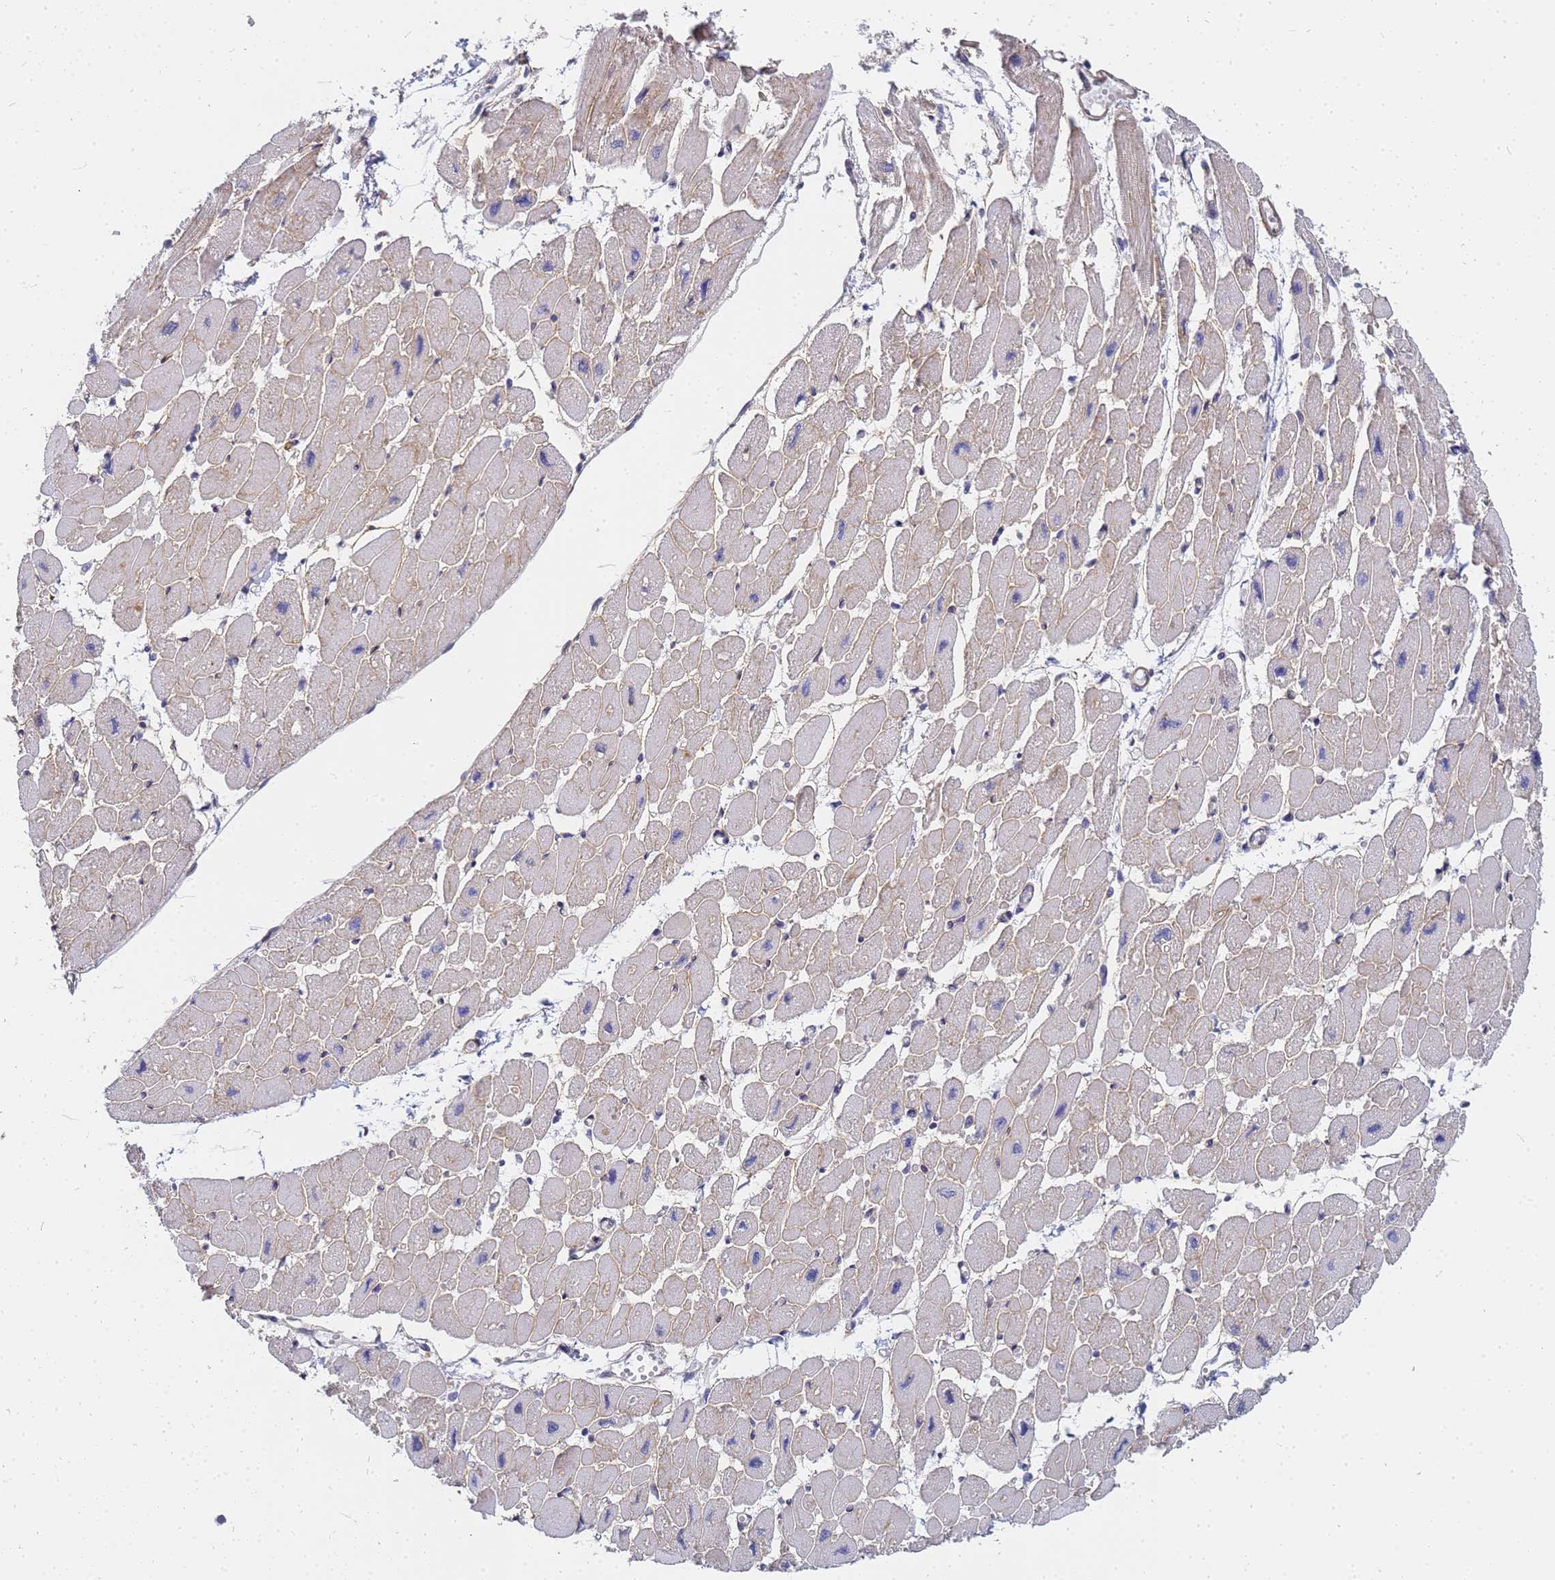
{"staining": {"intensity": "moderate", "quantity": "<25%", "location": "cytoplasmic/membranous"}, "tissue": "heart muscle", "cell_type": "Cardiomyocytes", "image_type": "normal", "snomed": [{"axis": "morphology", "description": "Normal tissue, NOS"}, {"axis": "topography", "description": "Heart"}], "caption": "Approximately <25% of cardiomyocytes in unremarkable human heart muscle reveal moderate cytoplasmic/membranous protein expression as visualized by brown immunohistochemical staining.", "gene": "FAM166B", "patient": {"sex": "female", "age": 54}}